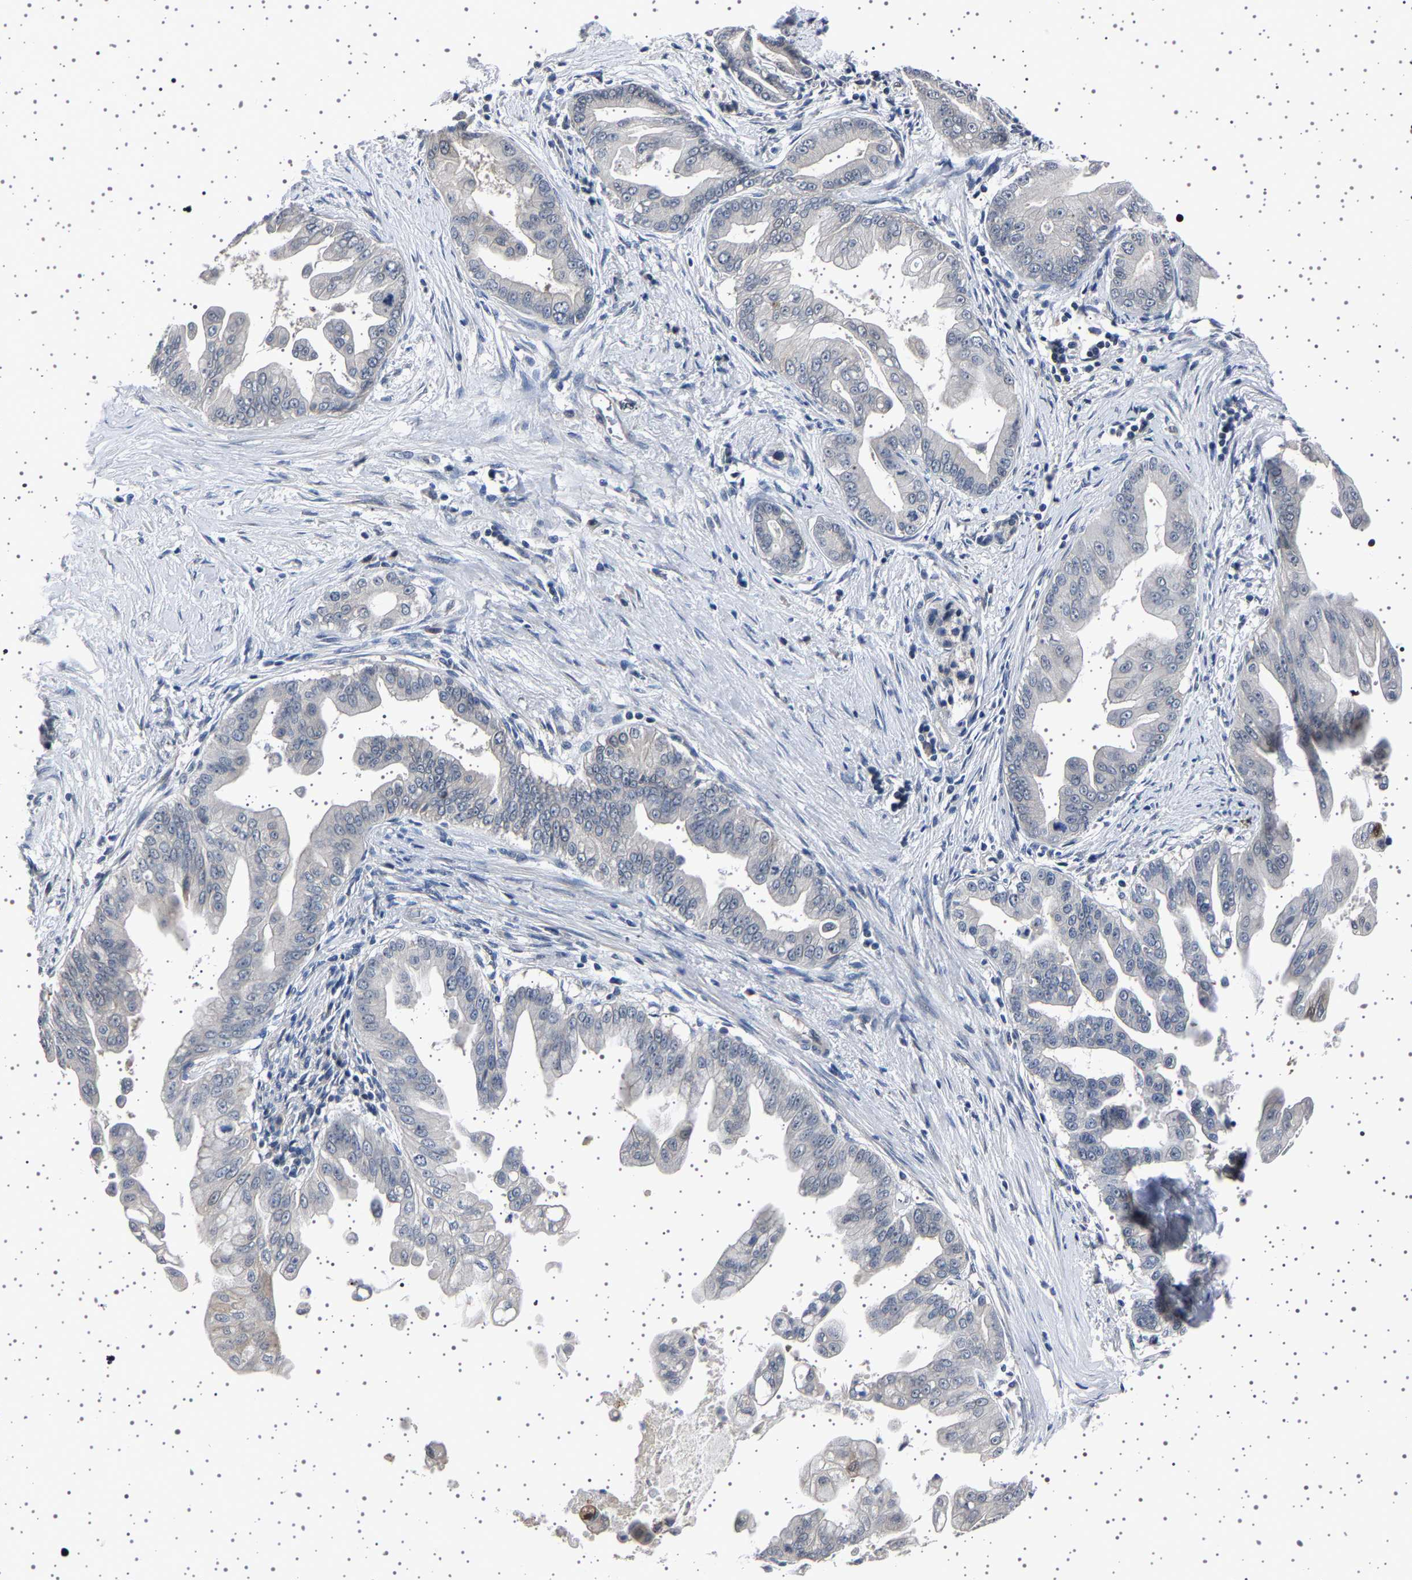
{"staining": {"intensity": "weak", "quantity": "<25%", "location": "cytoplasmic/membranous,nuclear"}, "tissue": "pancreatic cancer", "cell_type": "Tumor cells", "image_type": "cancer", "snomed": [{"axis": "morphology", "description": "Adenocarcinoma, NOS"}, {"axis": "topography", "description": "Pancreas"}], "caption": "Immunohistochemistry photomicrograph of neoplastic tissue: adenocarcinoma (pancreatic) stained with DAB (3,3'-diaminobenzidine) demonstrates no significant protein expression in tumor cells. (Brightfield microscopy of DAB (3,3'-diaminobenzidine) immunohistochemistry (IHC) at high magnification).", "gene": "IL10RB", "patient": {"sex": "female", "age": 75}}